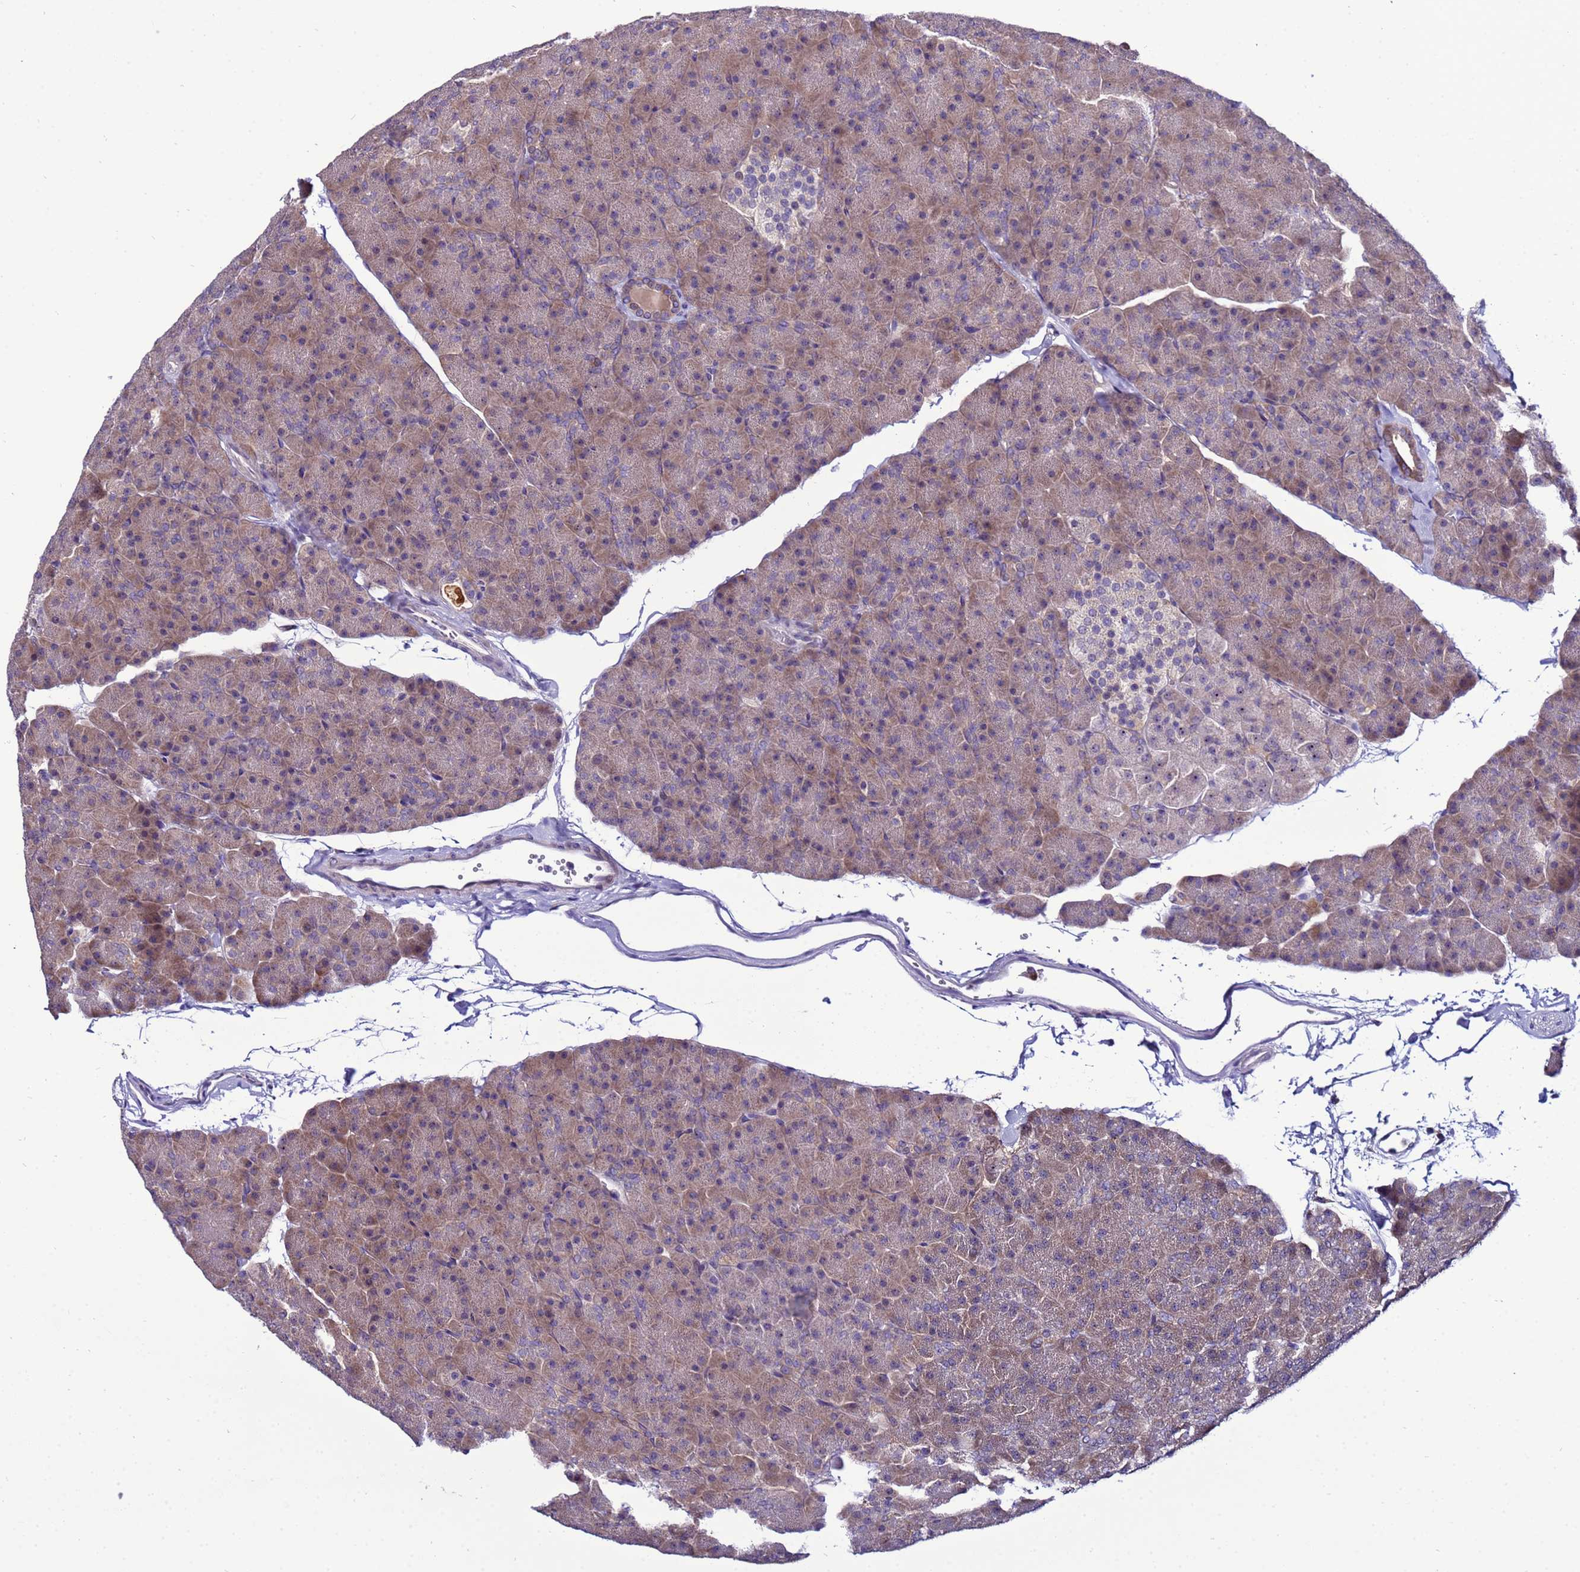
{"staining": {"intensity": "weak", "quantity": "25%-75%", "location": "cytoplasmic/membranous,nuclear"}, "tissue": "pancreas", "cell_type": "Exocrine glandular cells", "image_type": "normal", "snomed": [{"axis": "morphology", "description": "Normal tissue, NOS"}, {"axis": "topography", "description": "Pancreas"}], "caption": "Protein expression analysis of unremarkable pancreas displays weak cytoplasmic/membranous,nuclear expression in approximately 25%-75% of exocrine glandular cells.", "gene": "NOL8", "patient": {"sex": "male", "age": 36}}